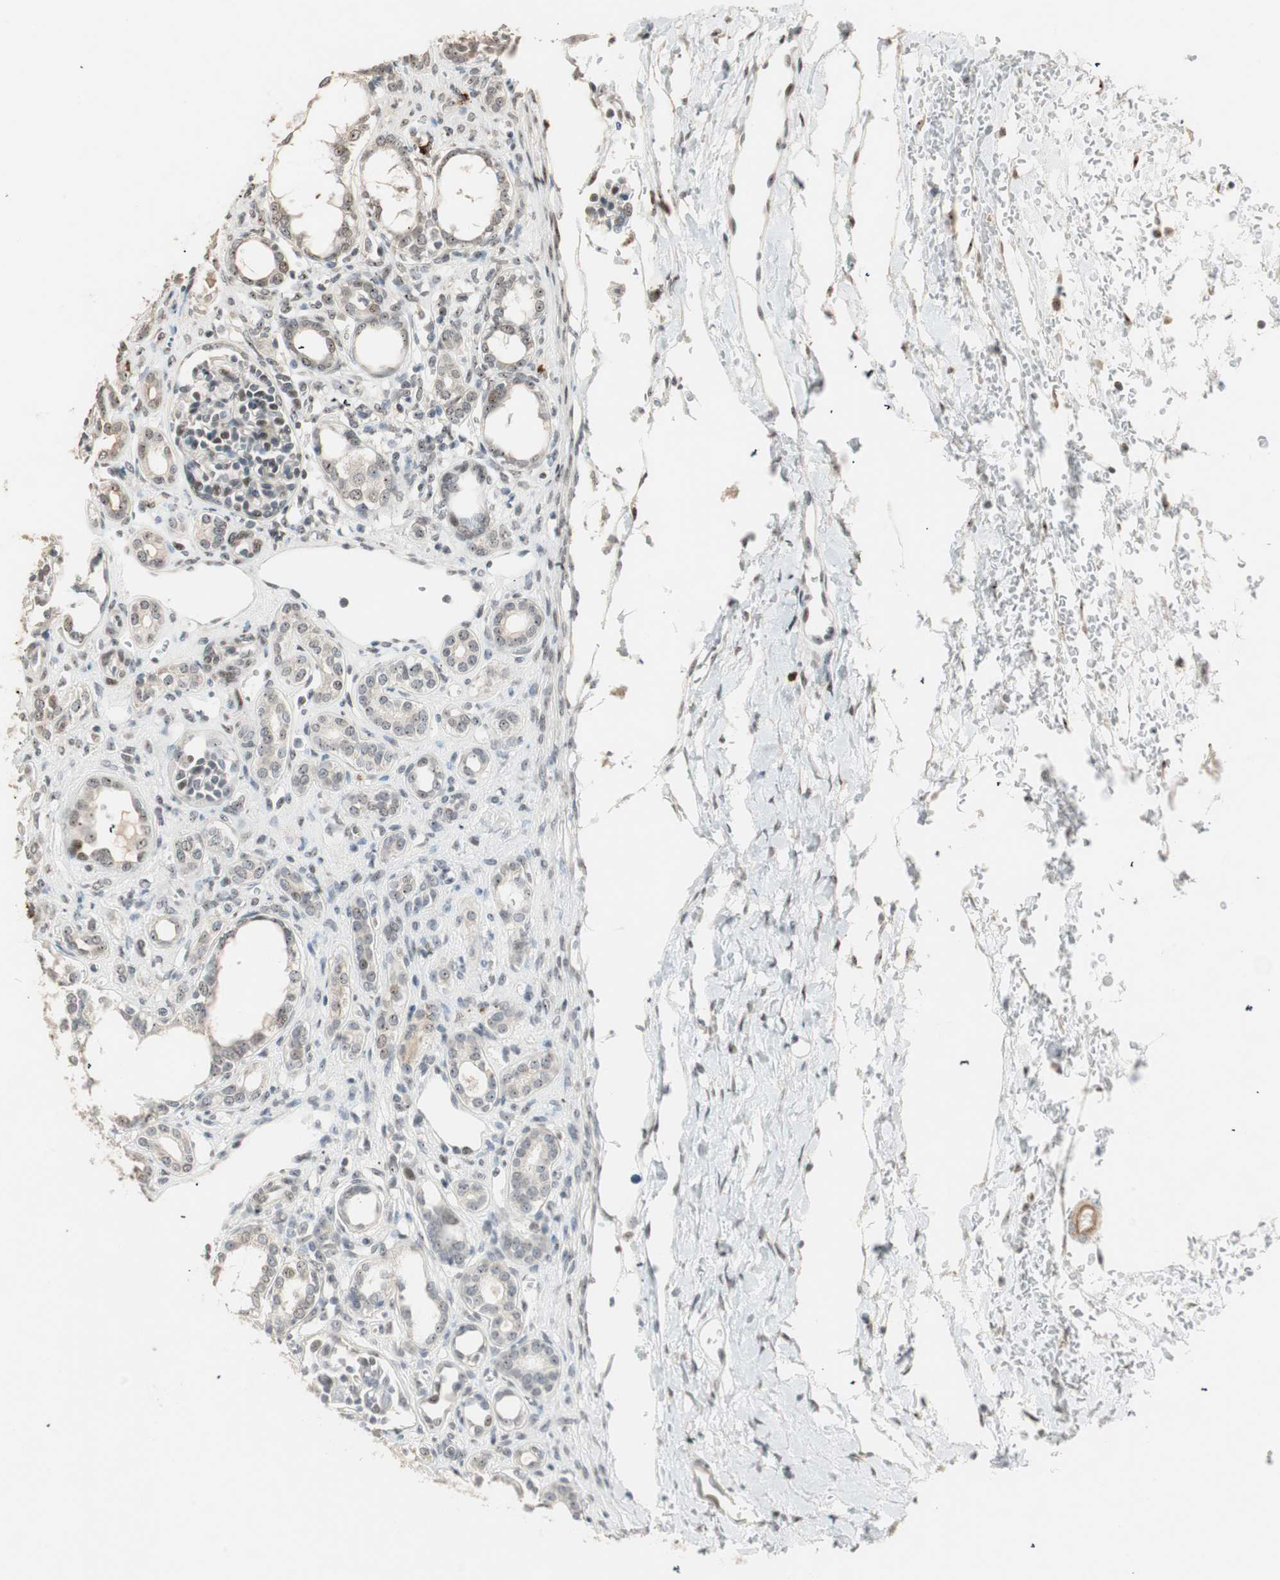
{"staining": {"intensity": "moderate", "quantity": "25%-75%", "location": "nuclear"}, "tissue": "kidney", "cell_type": "Cells in glomeruli", "image_type": "normal", "snomed": [{"axis": "morphology", "description": "Normal tissue, NOS"}, {"axis": "topography", "description": "Kidney"}], "caption": "A high-resolution image shows immunohistochemistry (IHC) staining of normal kidney, which reveals moderate nuclear staining in about 25%-75% of cells in glomeruli. (Stains: DAB in brown, nuclei in blue, Microscopy: brightfield microscopy at high magnification).", "gene": "ETV4", "patient": {"sex": "male", "age": 7}}